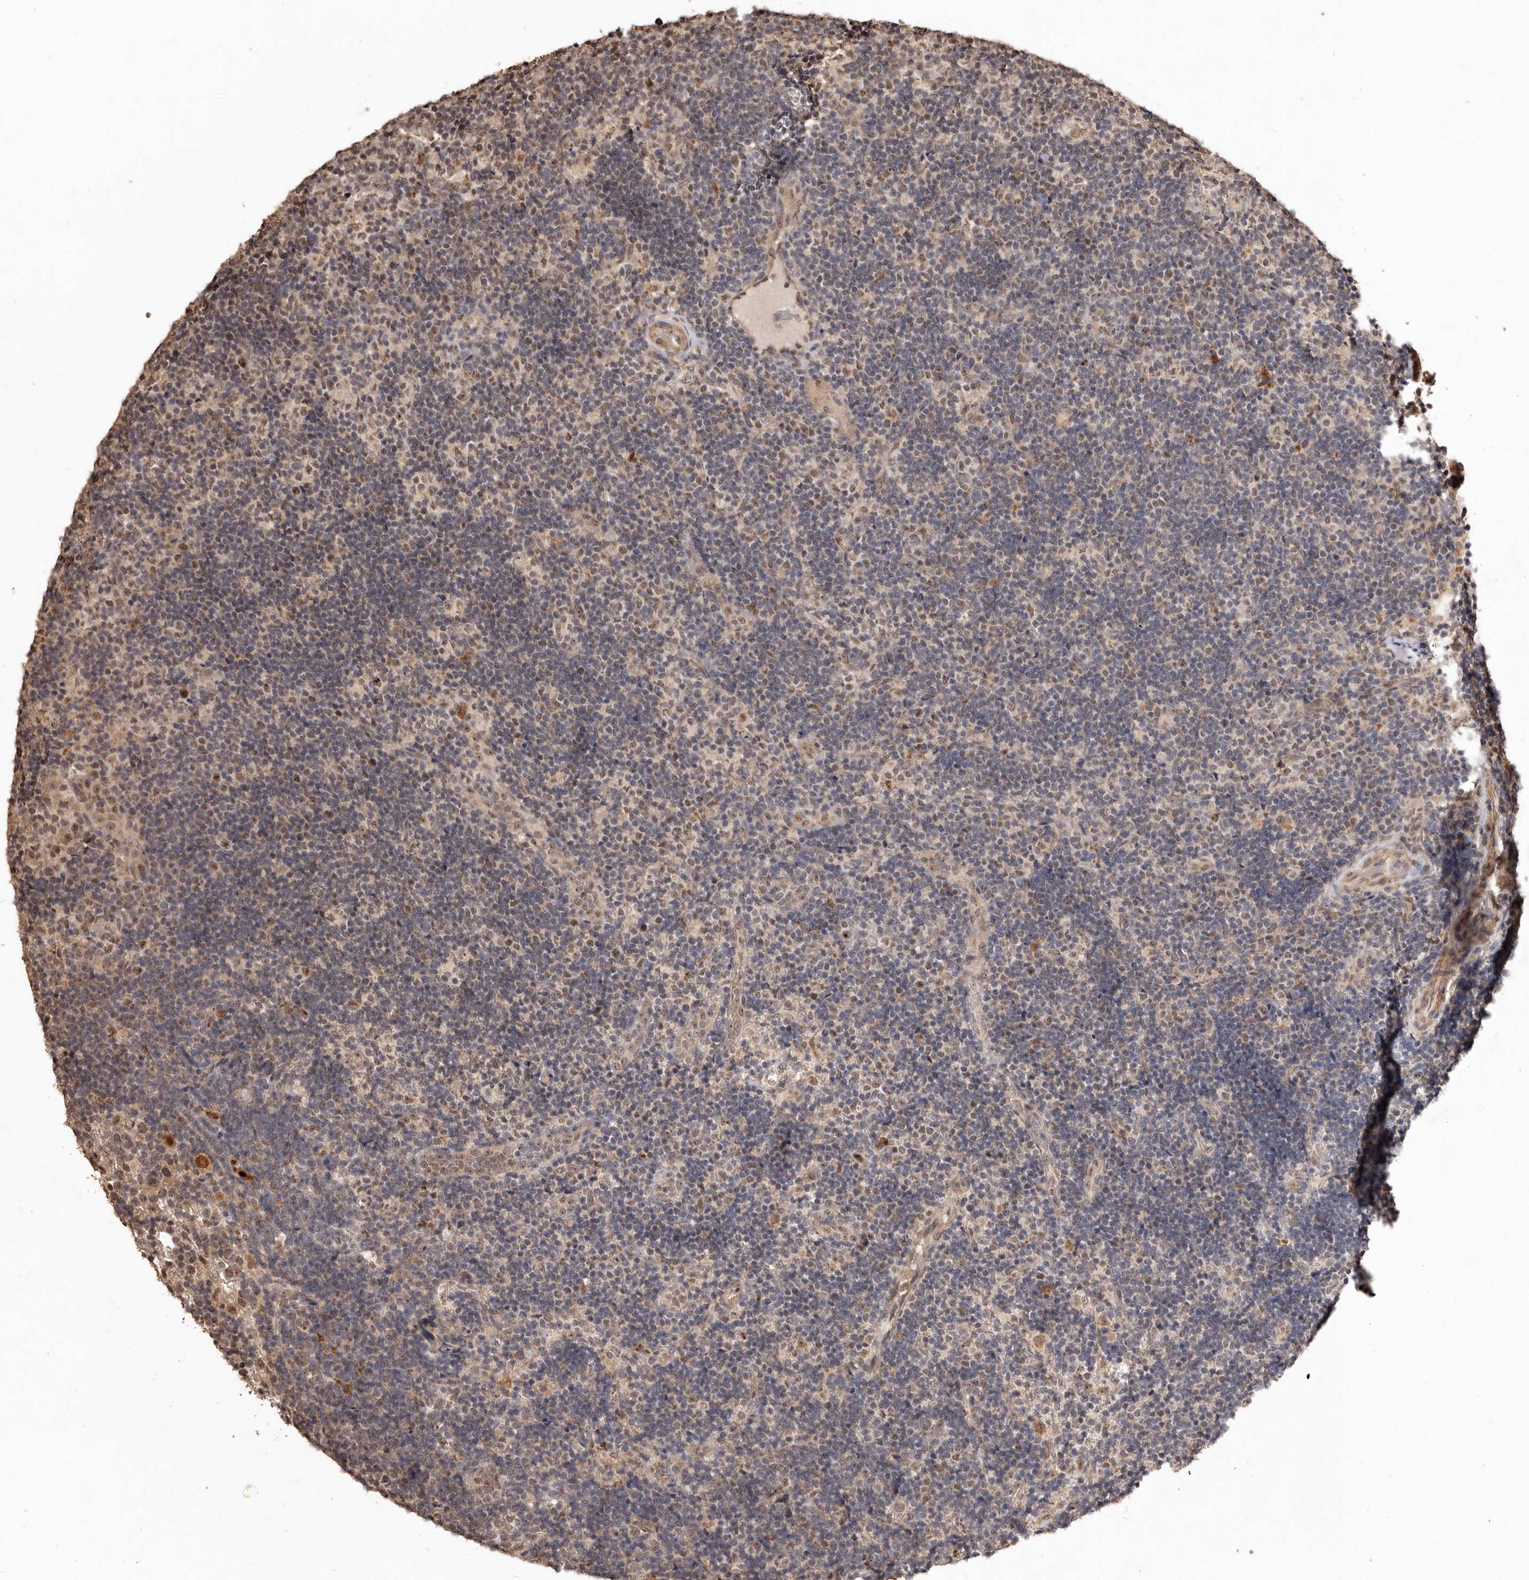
{"staining": {"intensity": "moderate", "quantity": "25%-75%", "location": "cytoplasmic/membranous,nuclear"}, "tissue": "lymph node", "cell_type": "Non-germinal center cells", "image_type": "normal", "snomed": [{"axis": "morphology", "description": "Normal tissue, NOS"}, {"axis": "topography", "description": "Lymph node"}], "caption": "DAB (3,3'-diaminobenzidine) immunohistochemical staining of normal human lymph node shows moderate cytoplasmic/membranous,nuclear protein positivity in approximately 25%-75% of non-germinal center cells.", "gene": "NOTCH1", "patient": {"sex": "female", "age": 22}}